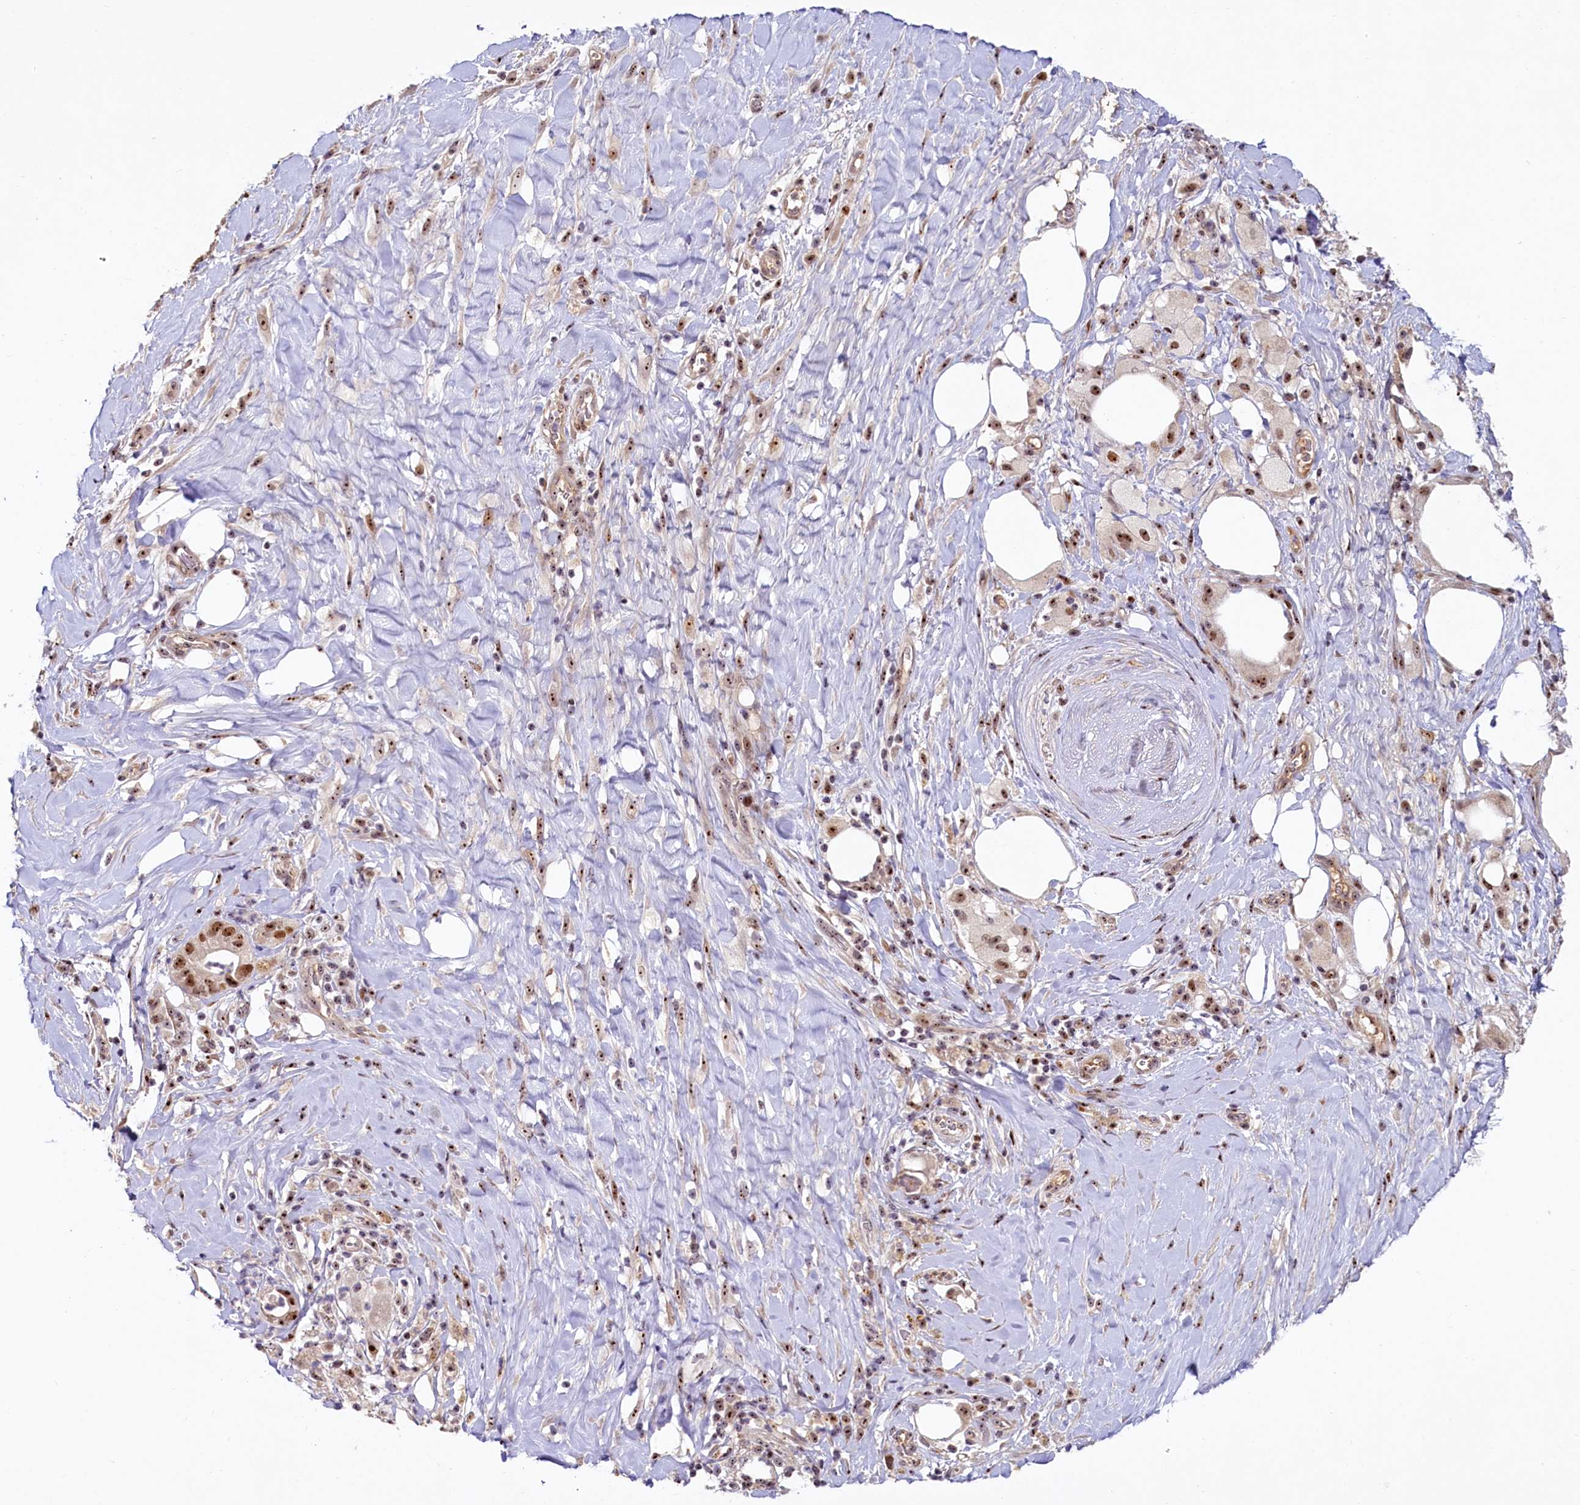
{"staining": {"intensity": "moderate", "quantity": ">75%", "location": "nuclear"}, "tissue": "pancreatic cancer", "cell_type": "Tumor cells", "image_type": "cancer", "snomed": [{"axis": "morphology", "description": "Adenocarcinoma, NOS"}, {"axis": "topography", "description": "Pancreas"}], "caption": "A photomicrograph of human adenocarcinoma (pancreatic) stained for a protein exhibits moderate nuclear brown staining in tumor cells.", "gene": "TCOF1", "patient": {"sex": "male", "age": 58}}